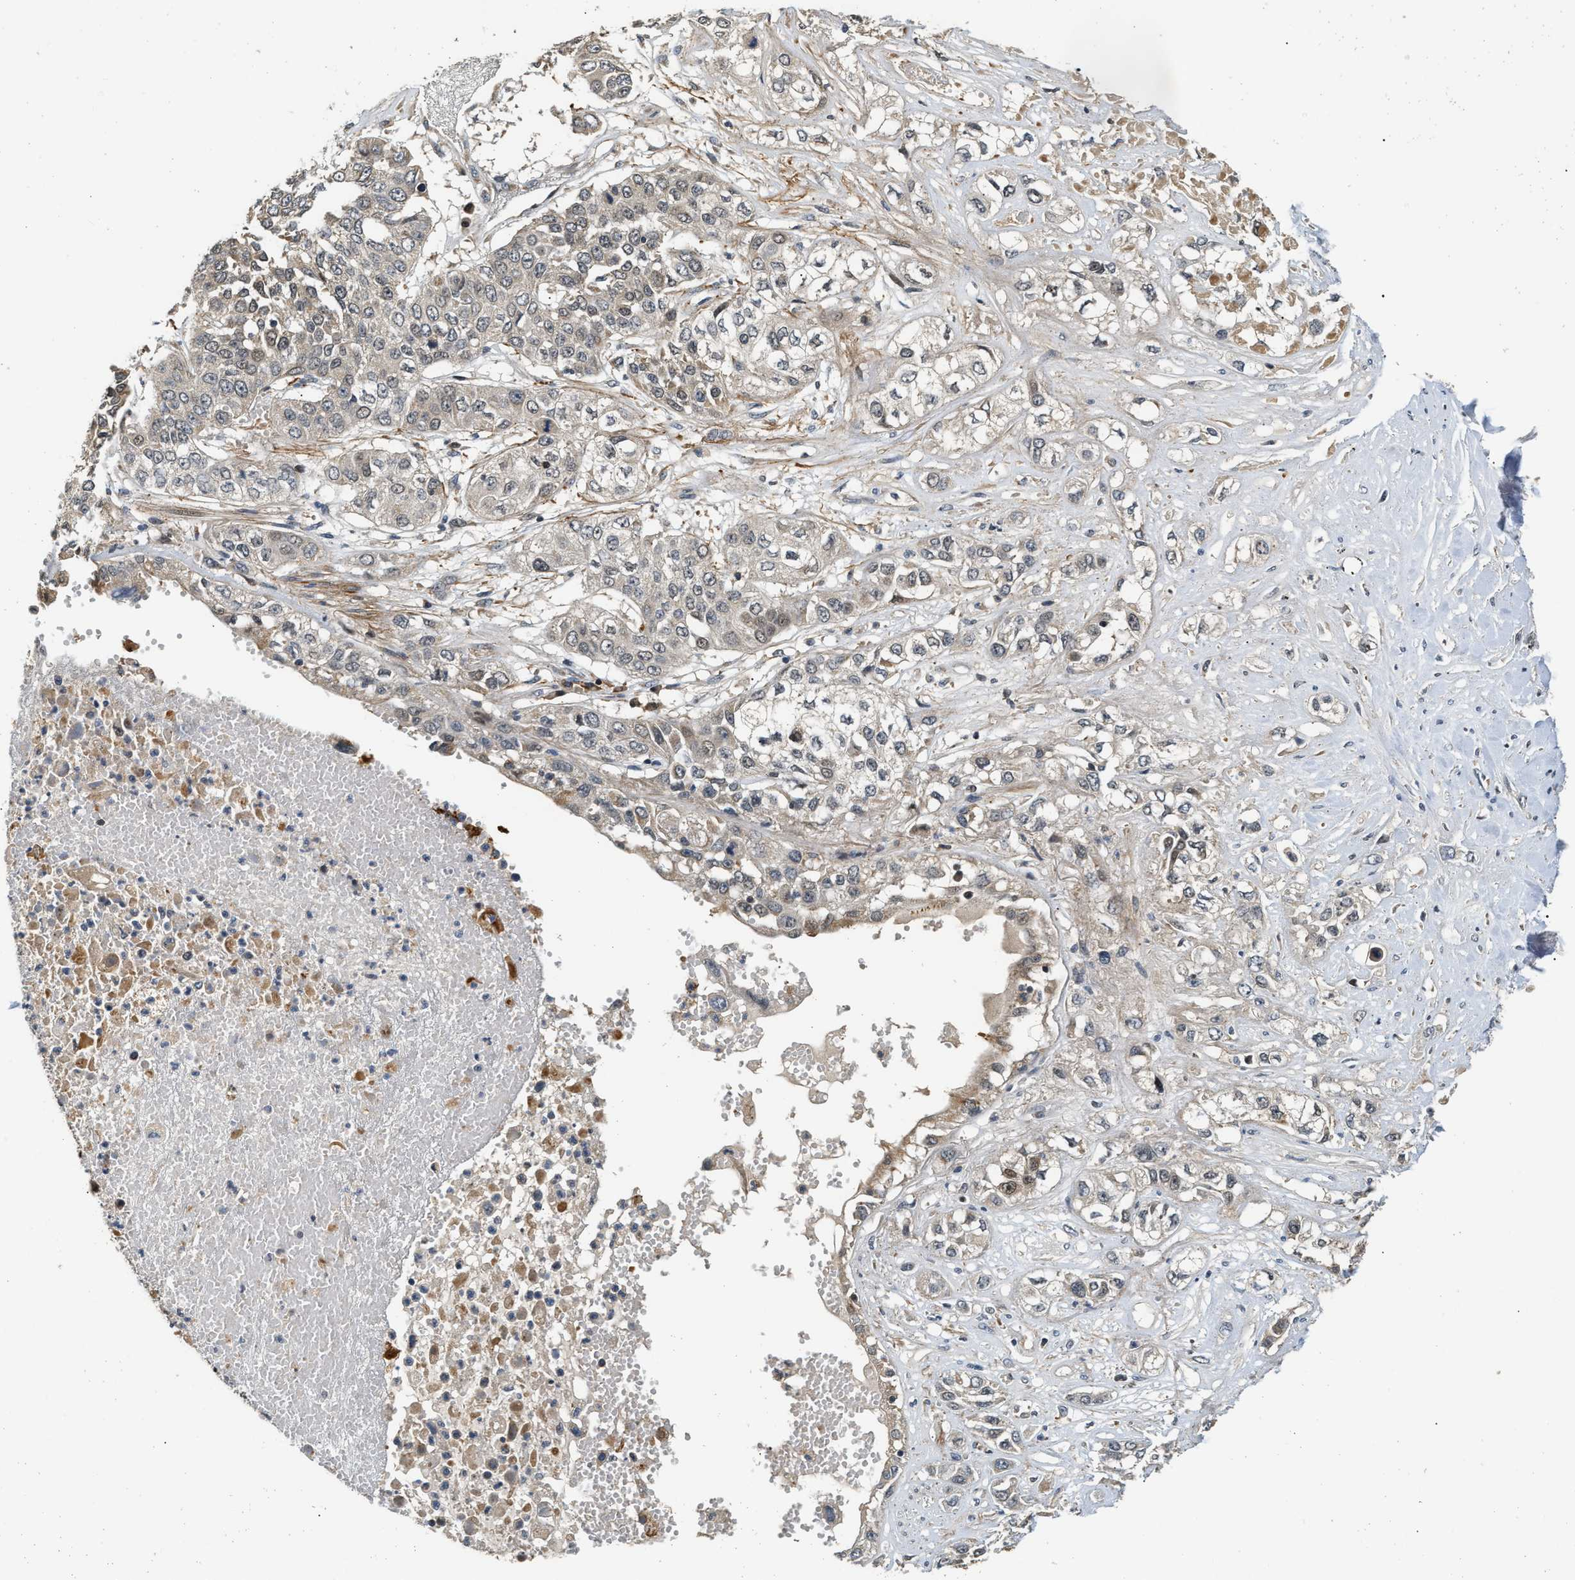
{"staining": {"intensity": "weak", "quantity": "<25%", "location": "cytoplasmic/membranous"}, "tissue": "lung cancer", "cell_type": "Tumor cells", "image_type": "cancer", "snomed": [{"axis": "morphology", "description": "Squamous cell carcinoma, NOS"}, {"axis": "topography", "description": "Lung"}], "caption": "Lung cancer (squamous cell carcinoma) was stained to show a protein in brown. There is no significant staining in tumor cells.", "gene": "EXTL2", "patient": {"sex": "male", "age": 71}}